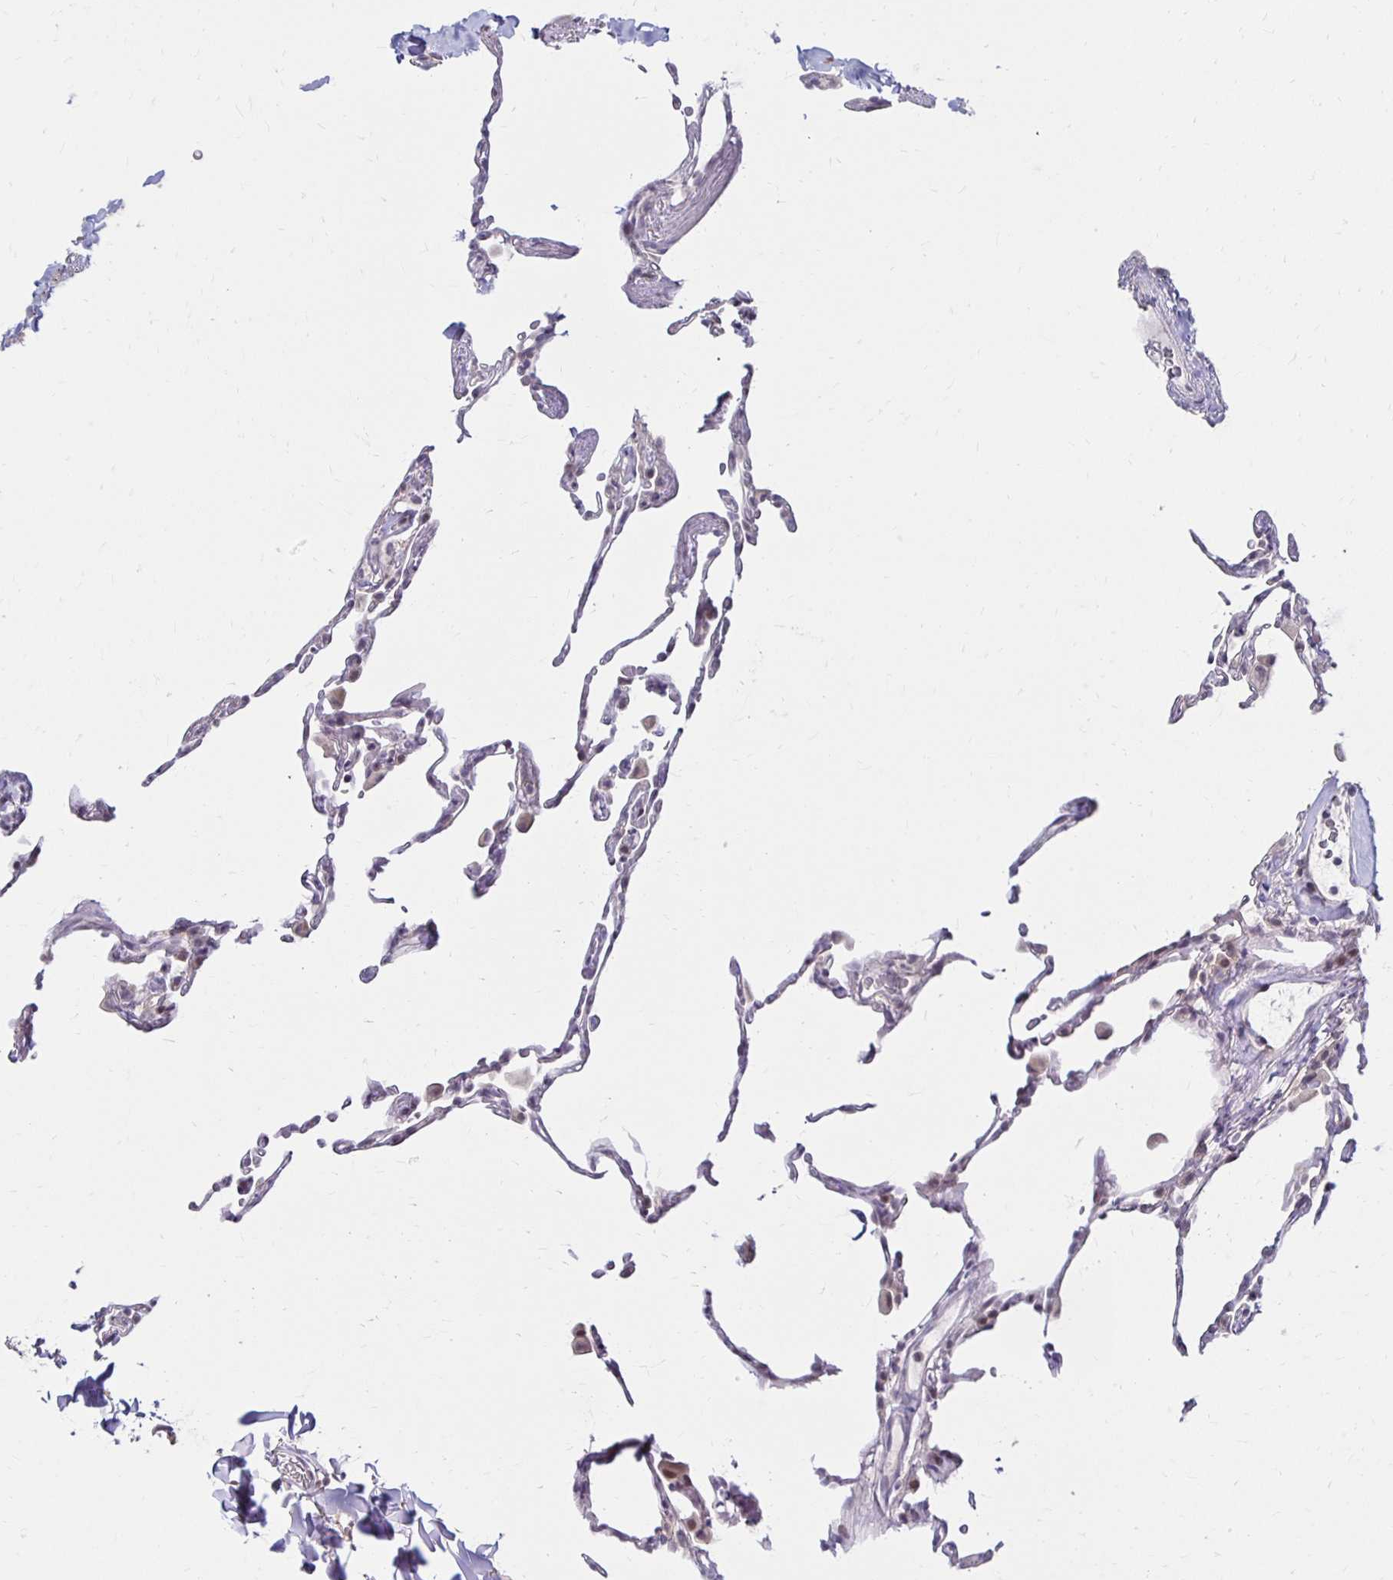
{"staining": {"intensity": "negative", "quantity": "none", "location": "none"}, "tissue": "lung", "cell_type": "Alveolar cells", "image_type": "normal", "snomed": [{"axis": "morphology", "description": "Normal tissue, NOS"}, {"axis": "topography", "description": "Lung"}], "caption": "IHC image of normal lung stained for a protein (brown), which demonstrates no staining in alveolar cells. Brightfield microscopy of immunohistochemistry stained with DAB (brown) and hematoxylin (blue), captured at high magnification.", "gene": "DAGLA", "patient": {"sex": "female", "age": 57}}